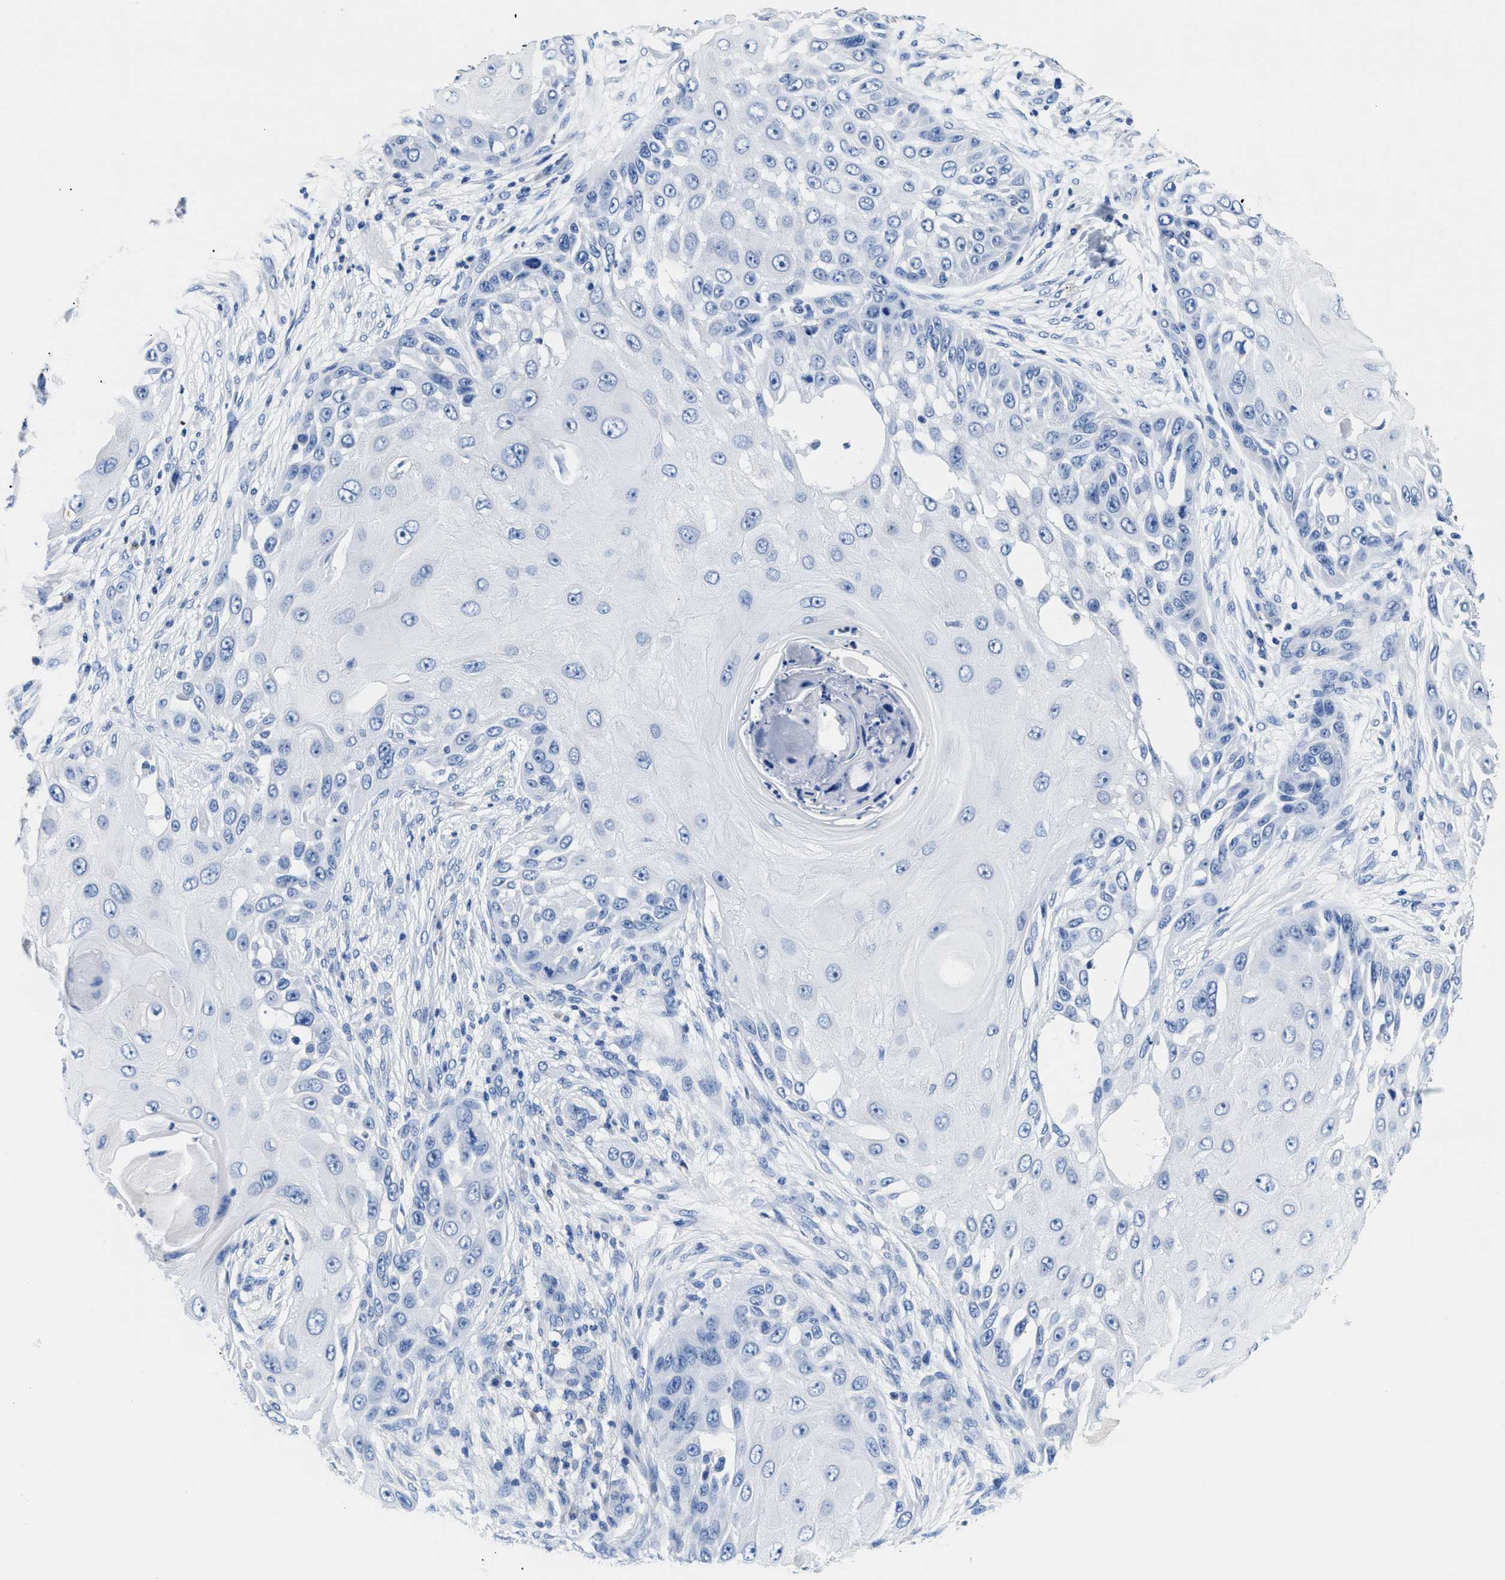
{"staining": {"intensity": "negative", "quantity": "none", "location": "none"}, "tissue": "skin cancer", "cell_type": "Tumor cells", "image_type": "cancer", "snomed": [{"axis": "morphology", "description": "Squamous cell carcinoma, NOS"}, {"axis": "topography", "description": "Skin"}], "caption": "IHC photomicrograph of squamous cell carcinoma (skin) stained for a protein (brown), which shows no positivity in tumor cells.", "gene": "SLFN13", "patient": {"sex": "female", "age": 44}}